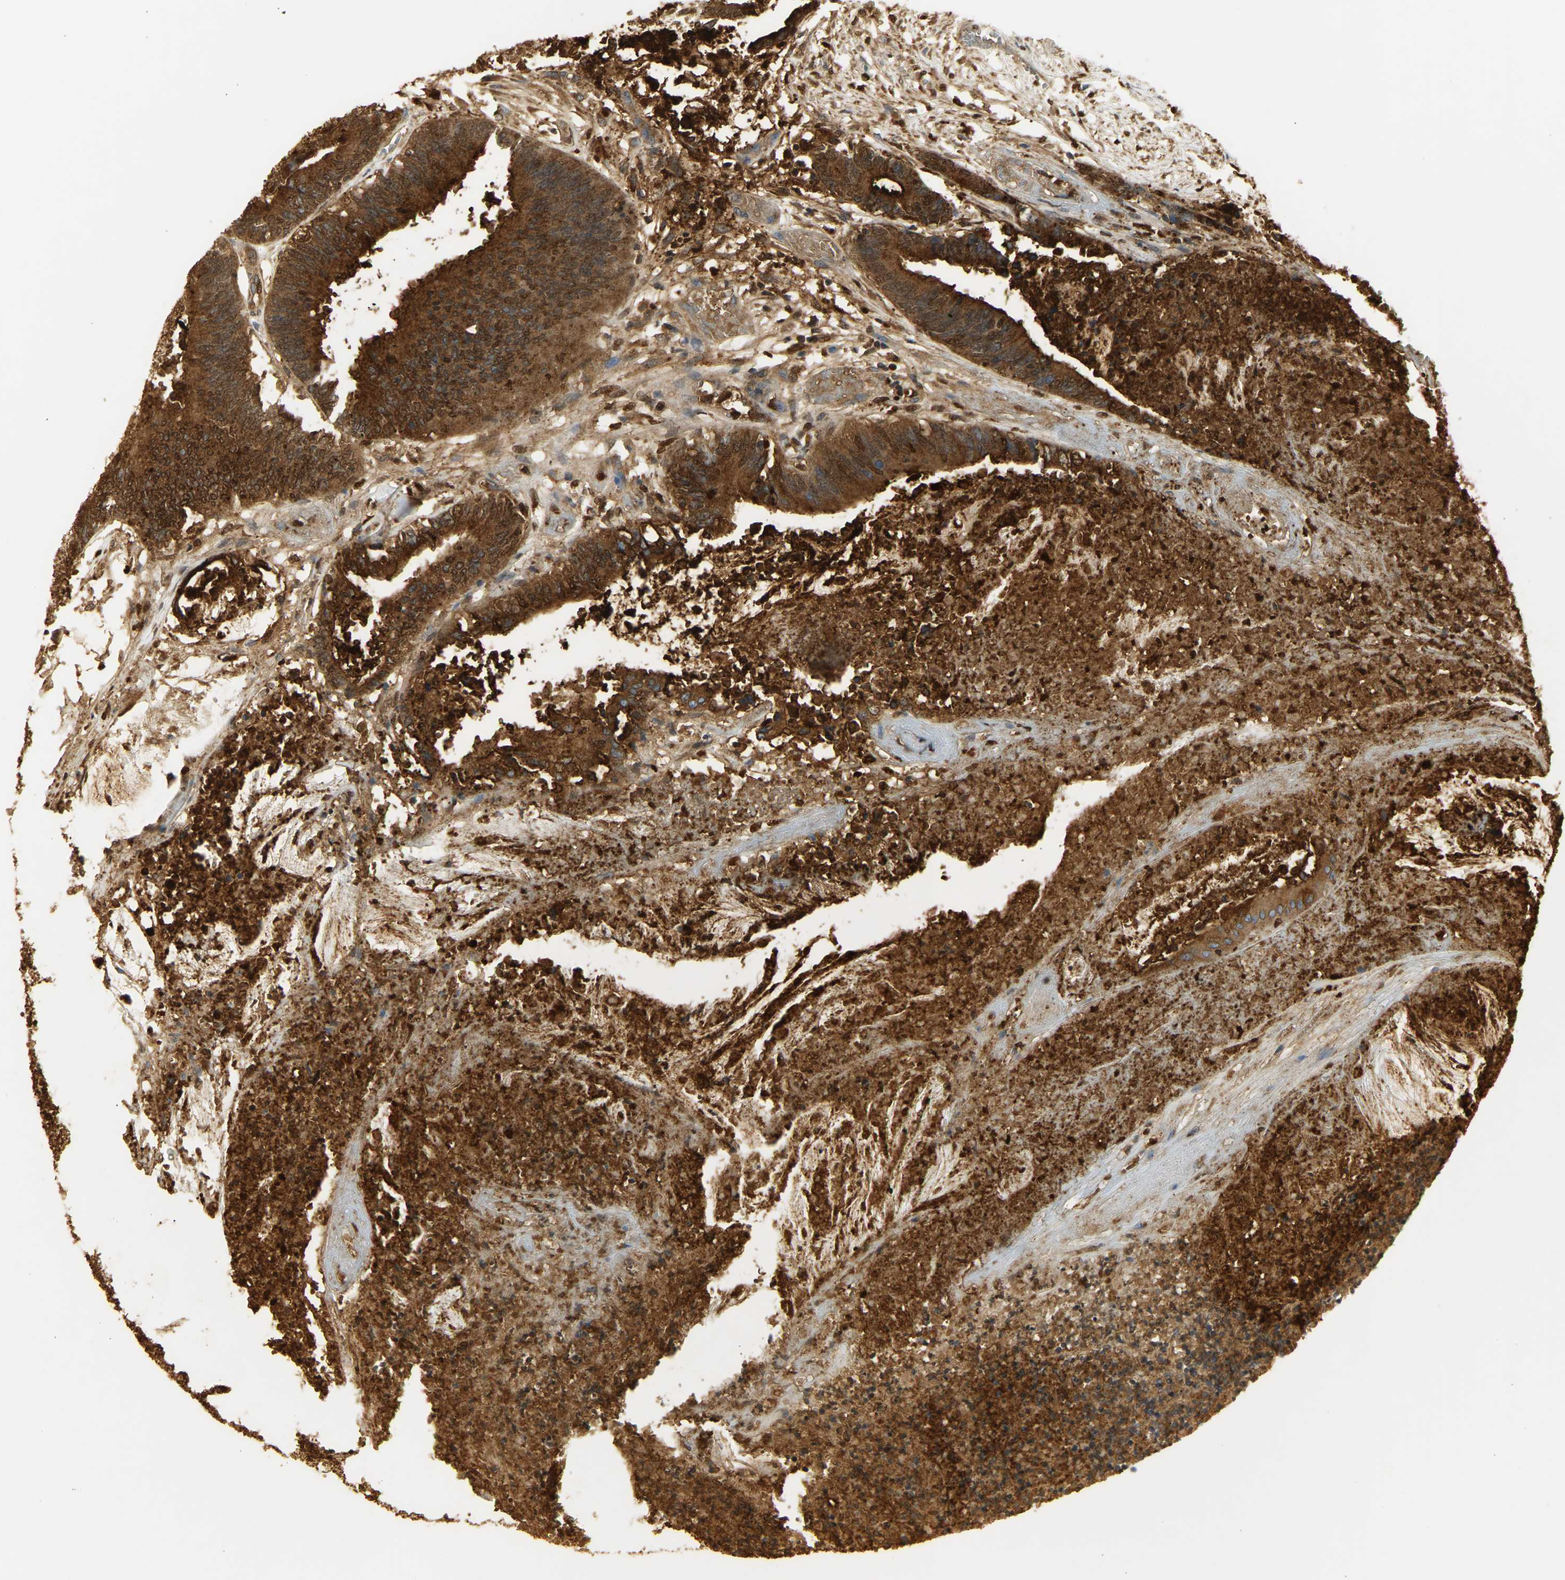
{"staining": {"intensity": "strong", "quantity": ">75%", "location": "cytoplasmic/membranous"}, "tissue": "colorectal cancer", "cell_type": "Tumor cells", "image_type": "cancer", "snomed": [{"axis": "morphology", "description": "Adenocarcinoma, NOS"}, {"axis": "topography", "description": "Rectum"}], "caption": "Colorectal cancer stained with DAB (3,3'-diaminobenzidine) IHC shows high levels of strong cytoplasmic/membranous expression in approximately >75% of tumor cells.", "gene": "CEACAM5", "patient": {"sex": "female", "age": 66}}